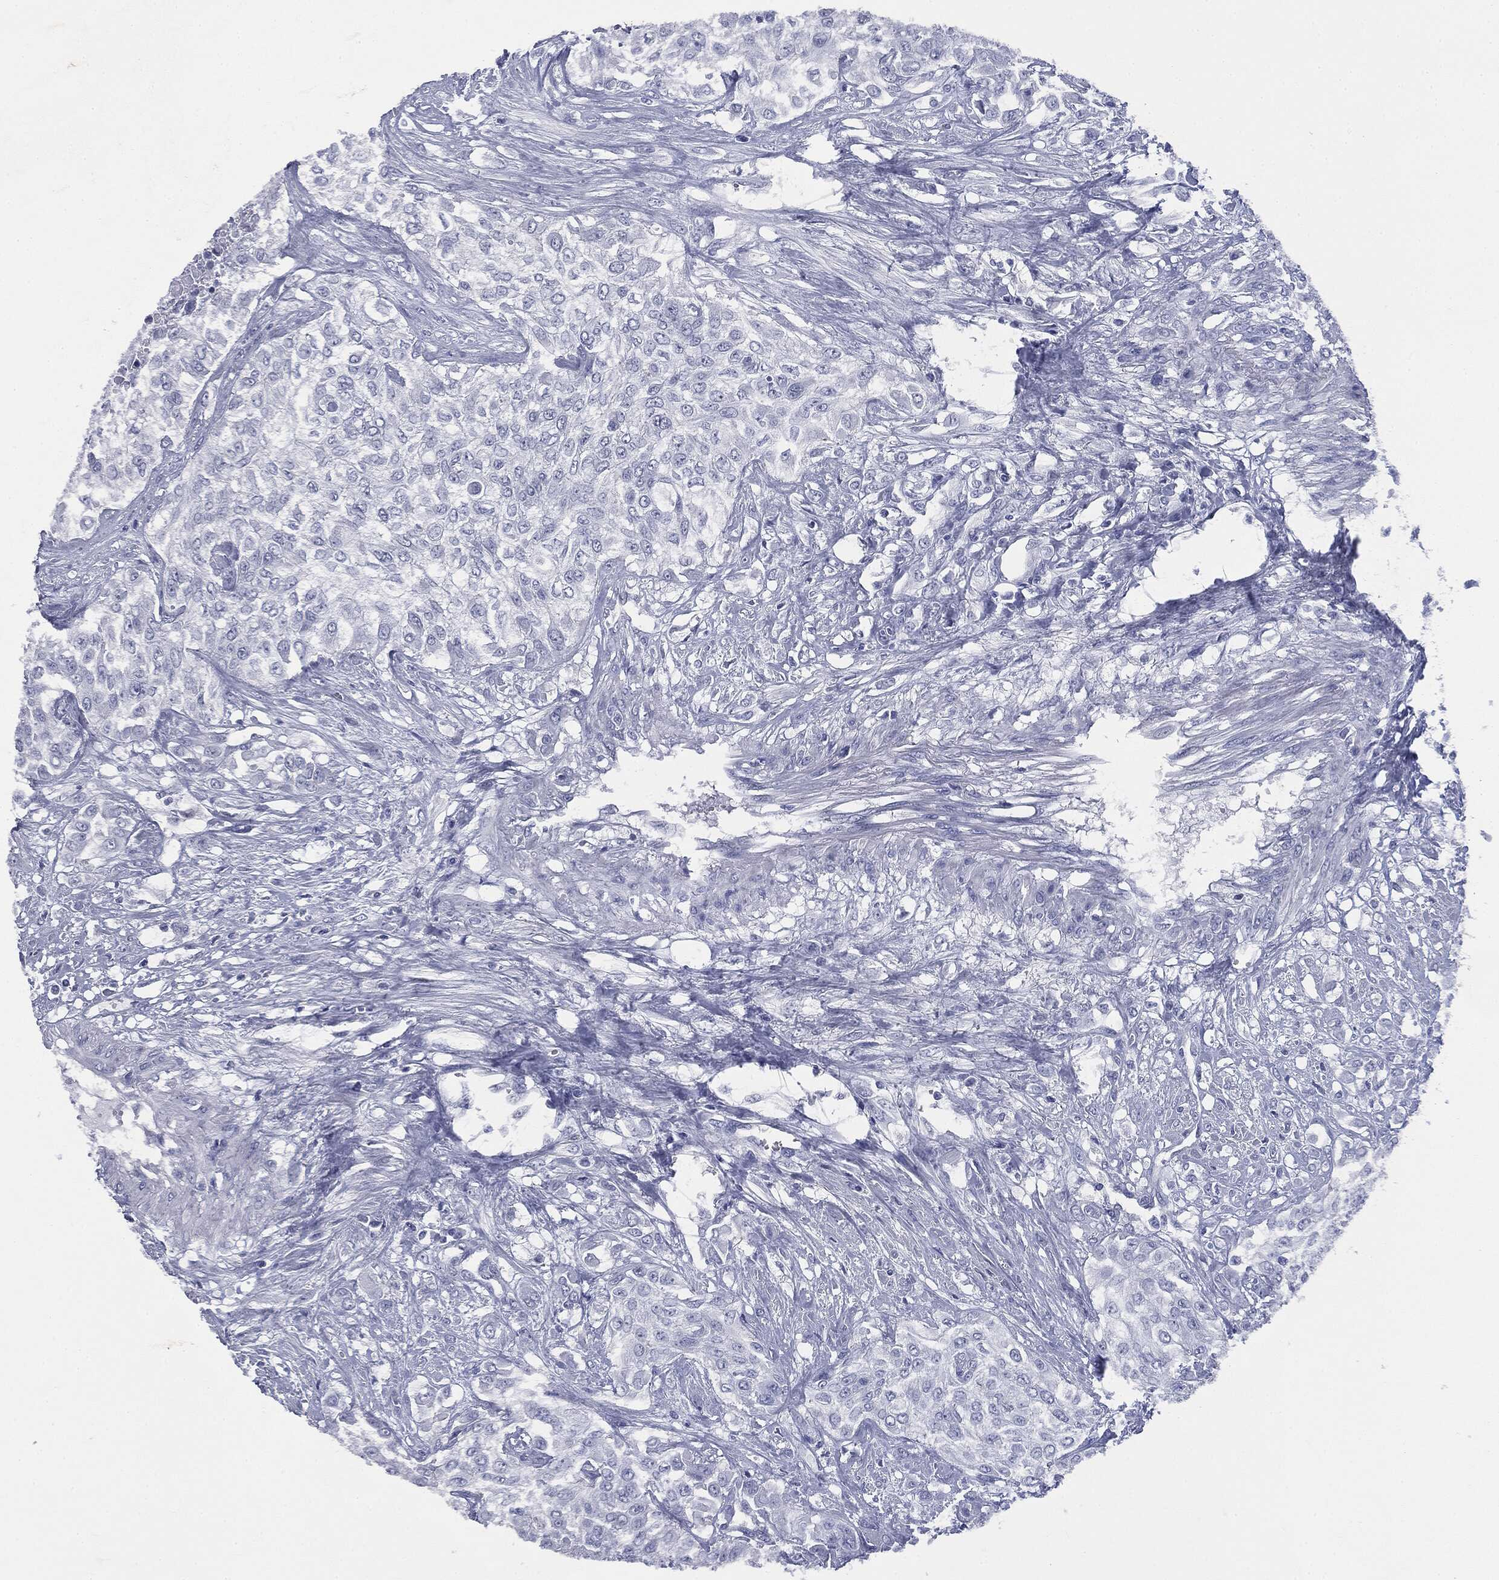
{"staining": {"intensity": "negative", "quantity": "none", "location": "none"}, "tissue": "urothelial cancer", "cell_type": "Tumor cells", "image_type": "cancer", "snomed": [{"axis": "morphology", "description": "Urothelial carcinoma, High grade"}, {"axis": "topography", "description": "Urinary bladder"}], "caption": "IHC micrograph of human urothelial carcinoma (high-grade) stained for a protein (brown), which exhibits no expression in tumor cells. (Stains: DAB (3,3'-diaminobenzidine) immunohistochemistry (IHC) with hematoxylin counter stain, Microscopy: brightfield microscopy at high magnification).", "gene": "ATP2A1", "patient": {"sex": "male", "age": 57}}